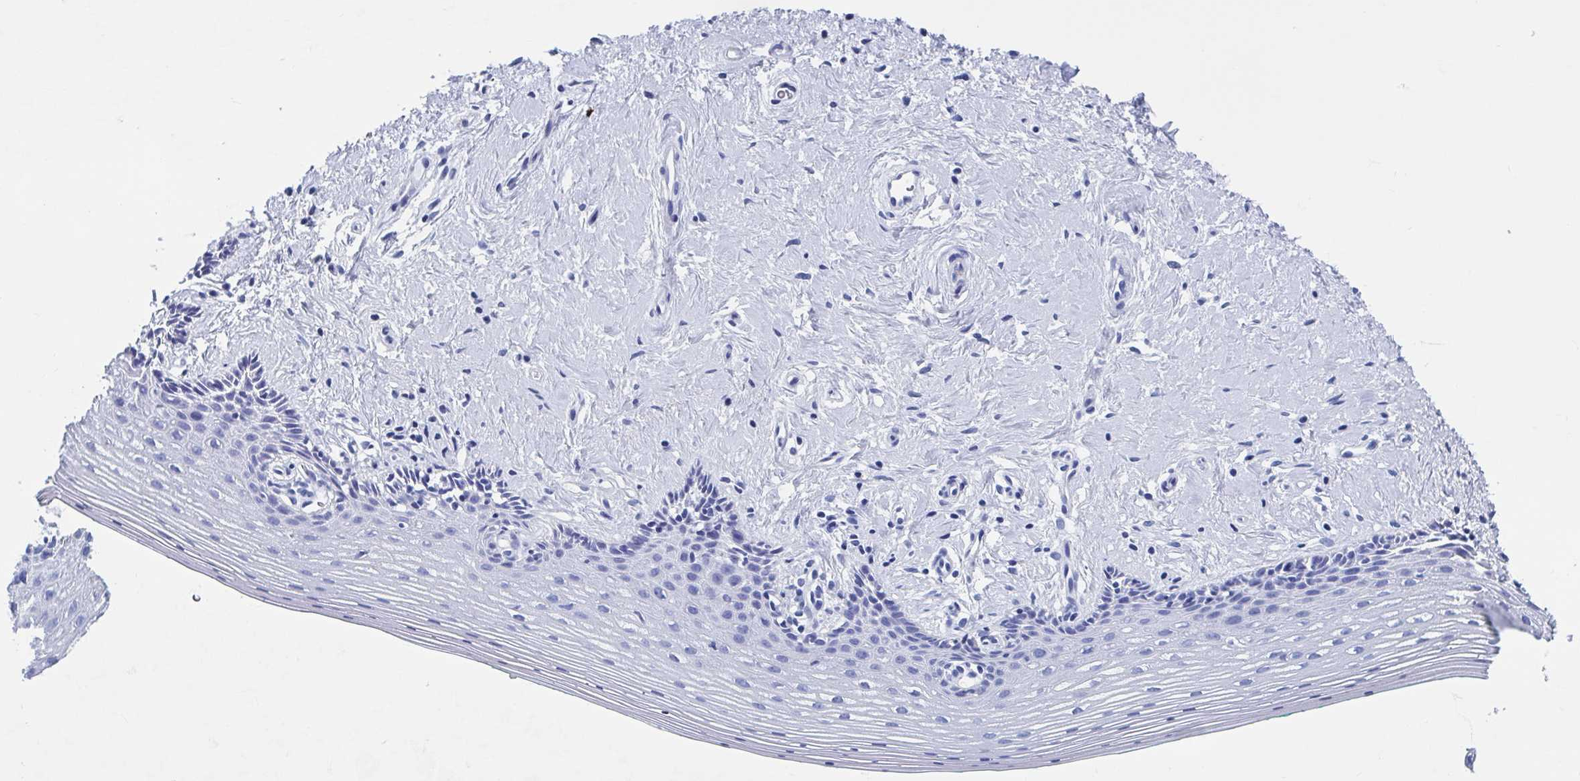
{"staining": {"intensity": "negative", "quantity": "none", "location": "none"}, "tissue": "vagina", "cell_type": "Squamous epithelial cells", "image_type": "normal", "snomed": [{"axis": "morphology", "description": "Normal tissue, NOS"}, {"axis": "topography", "description": "Vagina"}], "caption": "IHC image of unremarkable vagina: vagina stained with DAB (3,3'-diaminobenzidine) demonstrates no significant protein expression in squamous epithelial cells. (IHC, brightfield microscopy, high magnification).", "gene": "HDGFL1", "patient": {"sex": "female", "age": 42}}